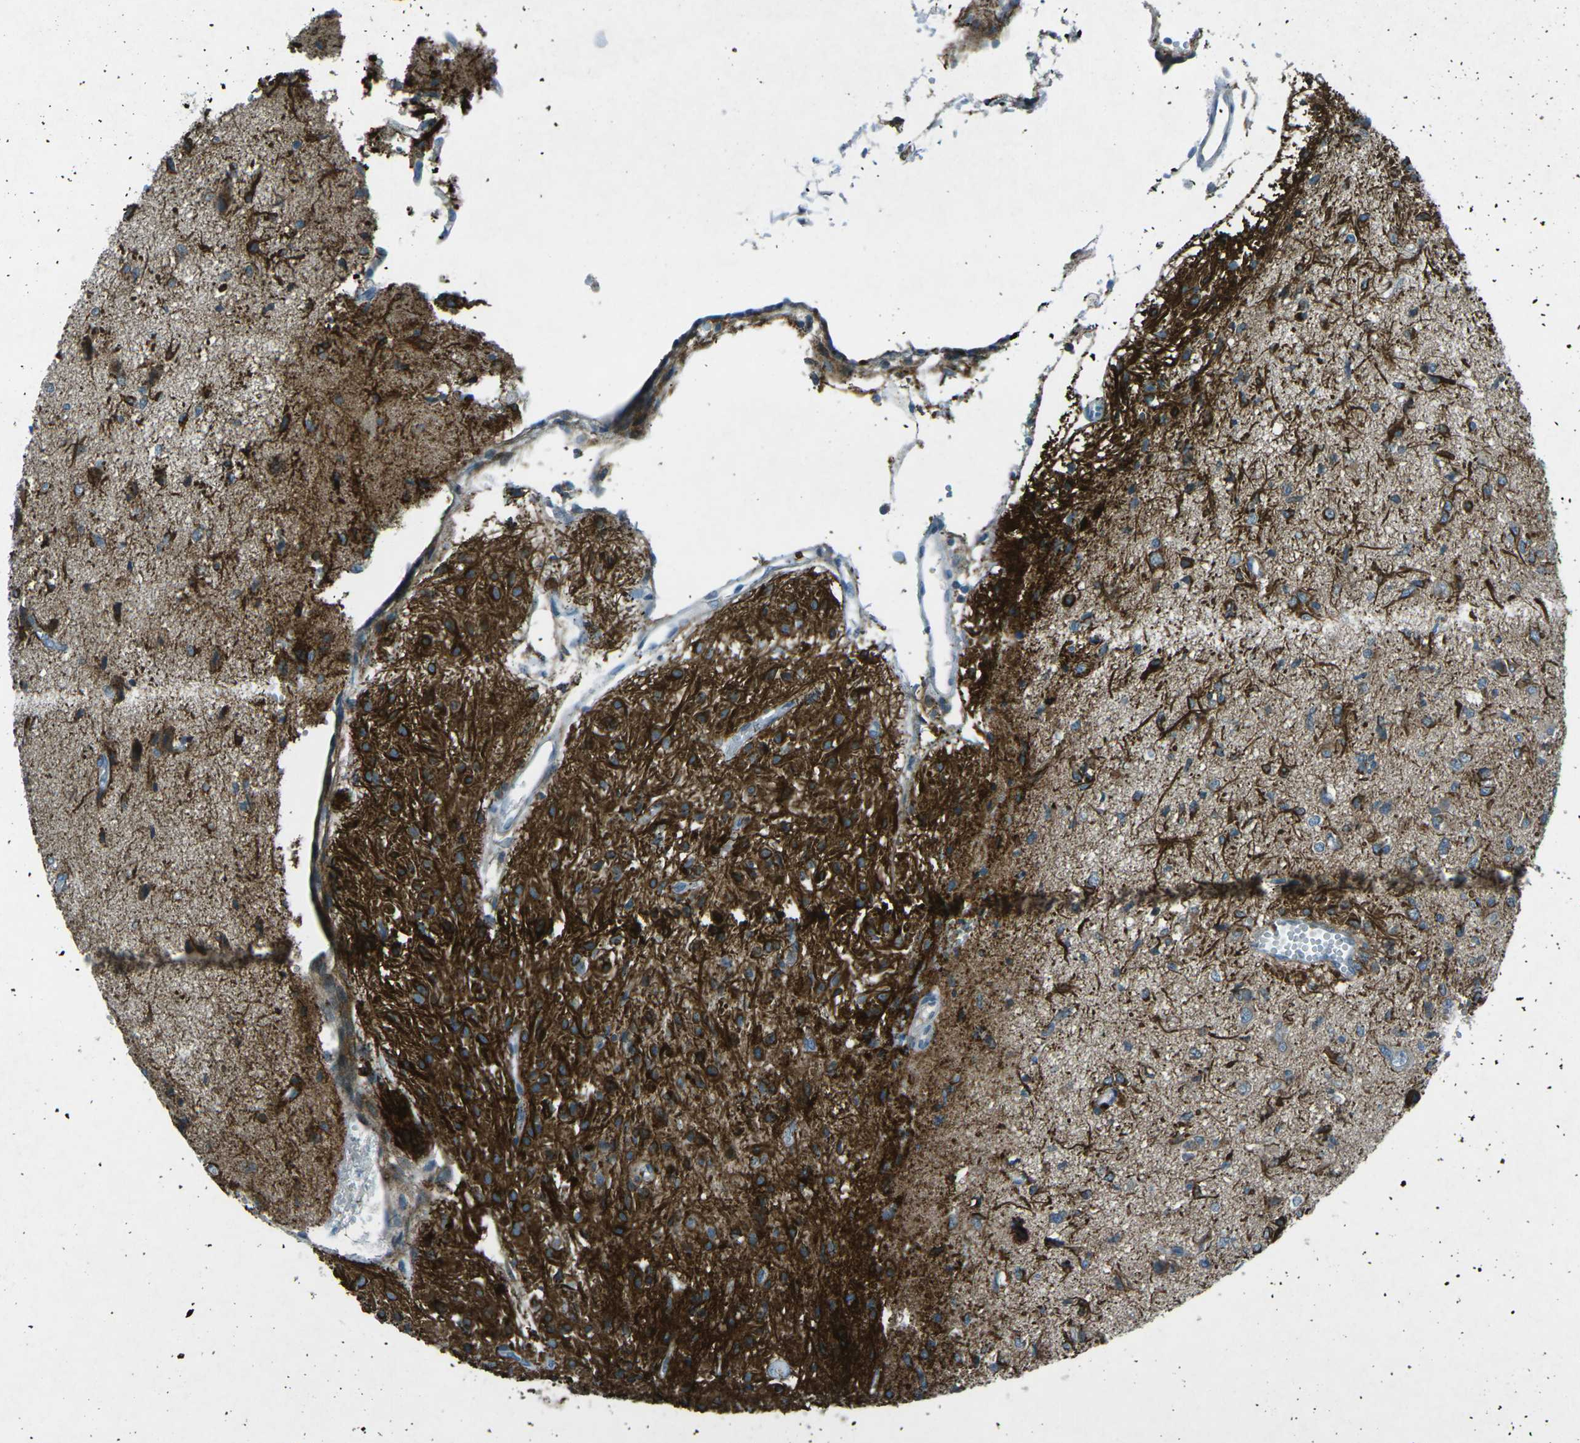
{"staining": {"intensity": "strong", "quantity": "25%-75%", "location": "cytoplasmic/membranous"}, "tissue": "glioma", "cell_type": "Tumor cells", "image_type": "cancer", "snomed": [{"axis": "morphology", "description": "Glioma, malignant, High grade"}, {"axis": "topography", "description": "Brain"}], "caption": "Glioma was stained to show a protein in brown. There is high levels of strong cytoplasmic/membranous staining in approximately 25%-75% of tumor cells.", "gene": "PRKCA", "patient": {"sex": "female", "age": 59}}